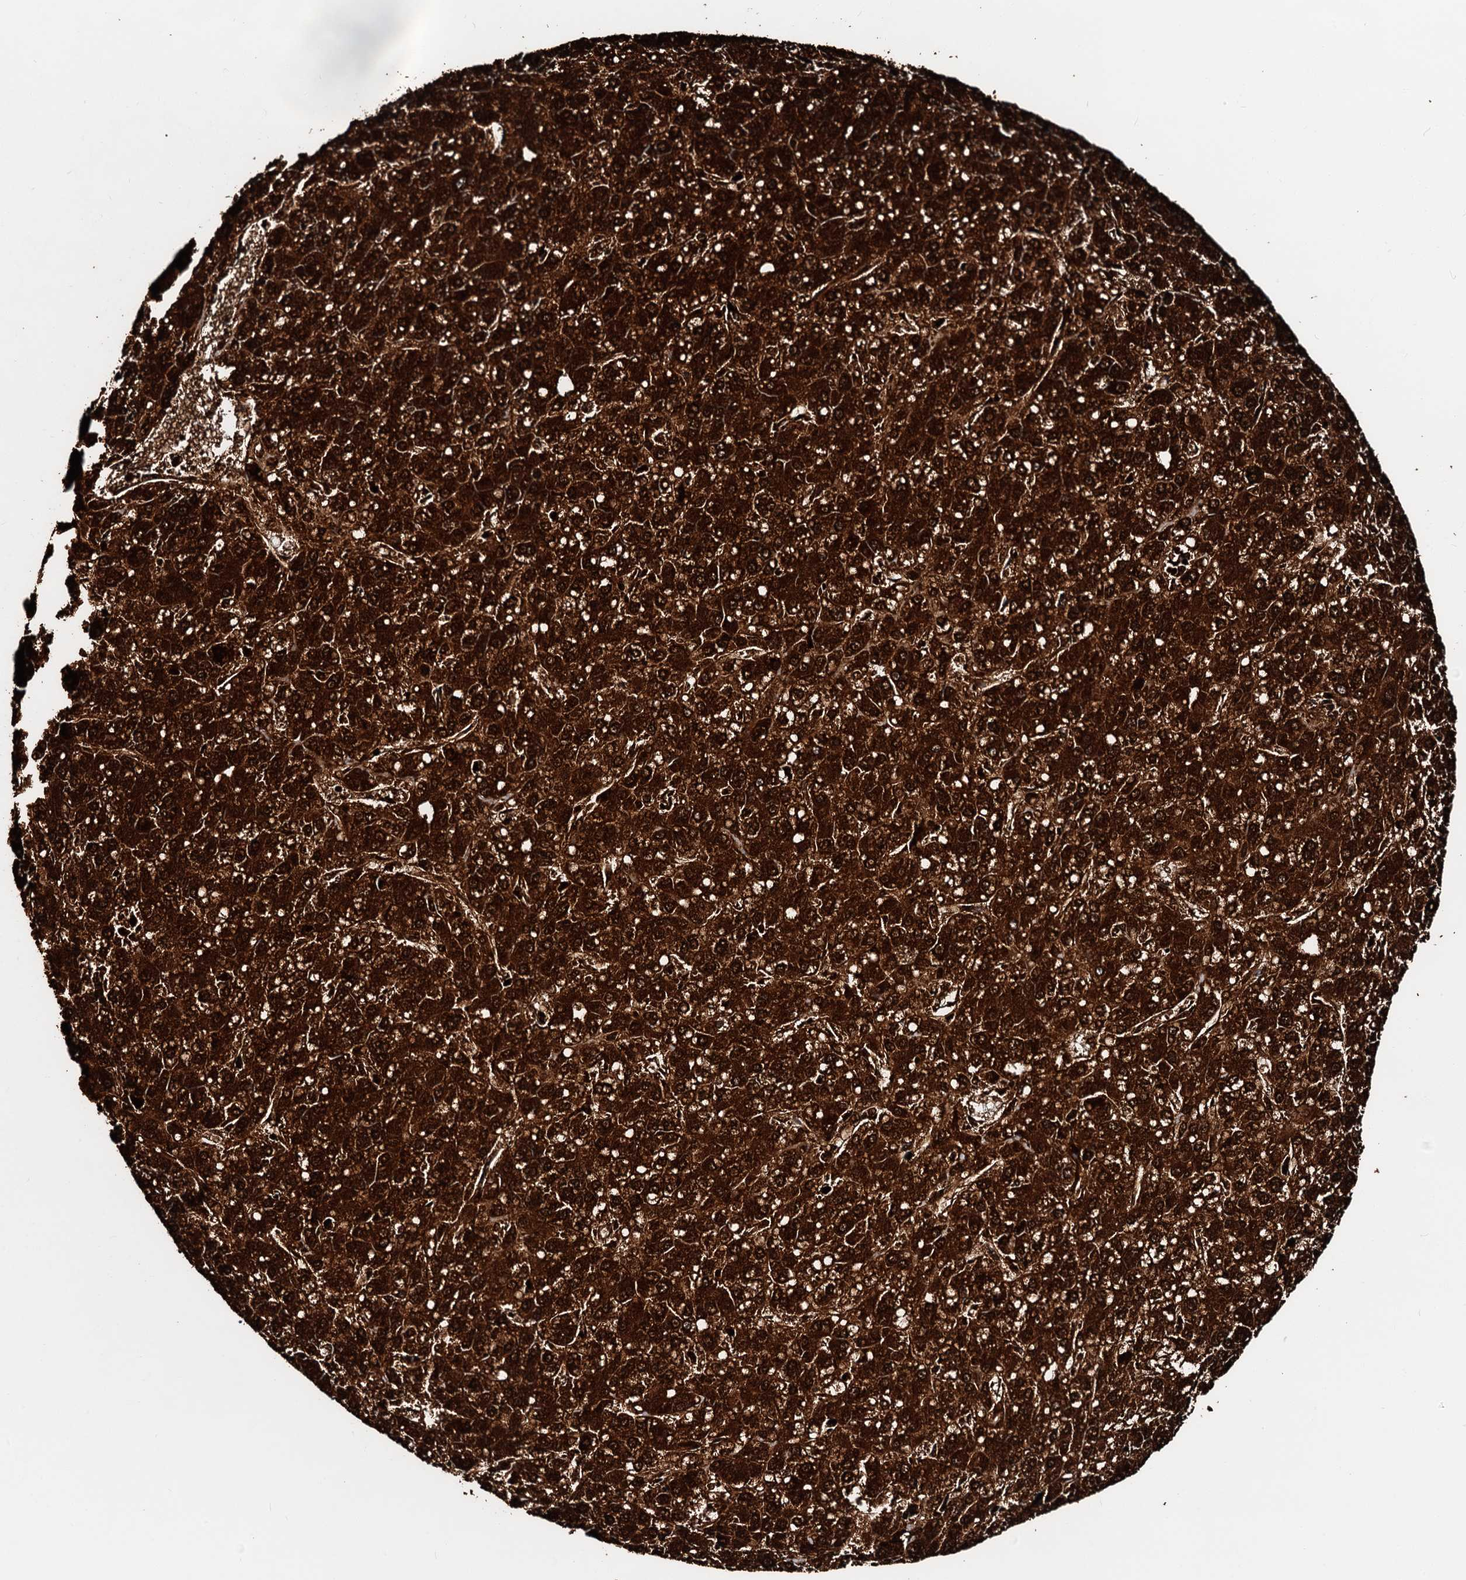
{"staining": {"intensity": "strong", "quantity": ">75%", "location": "cytoplasmic/membranous"}, "tissue": "liver cancer", "cell_type": "Tumor cells", "image_type": "cancer", "snomed": [{"axis": "morphology", "description": "Carcinoma, Hepatocellular, NOS"}, {"axis": "topography", "description": "Liver"}], "caption": "This is an image of immunohistochemistry staining of hepatocellular carcinoma (liver), which shows strong staining in the cytoplasmic/membranous of tumor cells.", "gene": "HADH", "patient": {"sex": "male", "age": 67}}